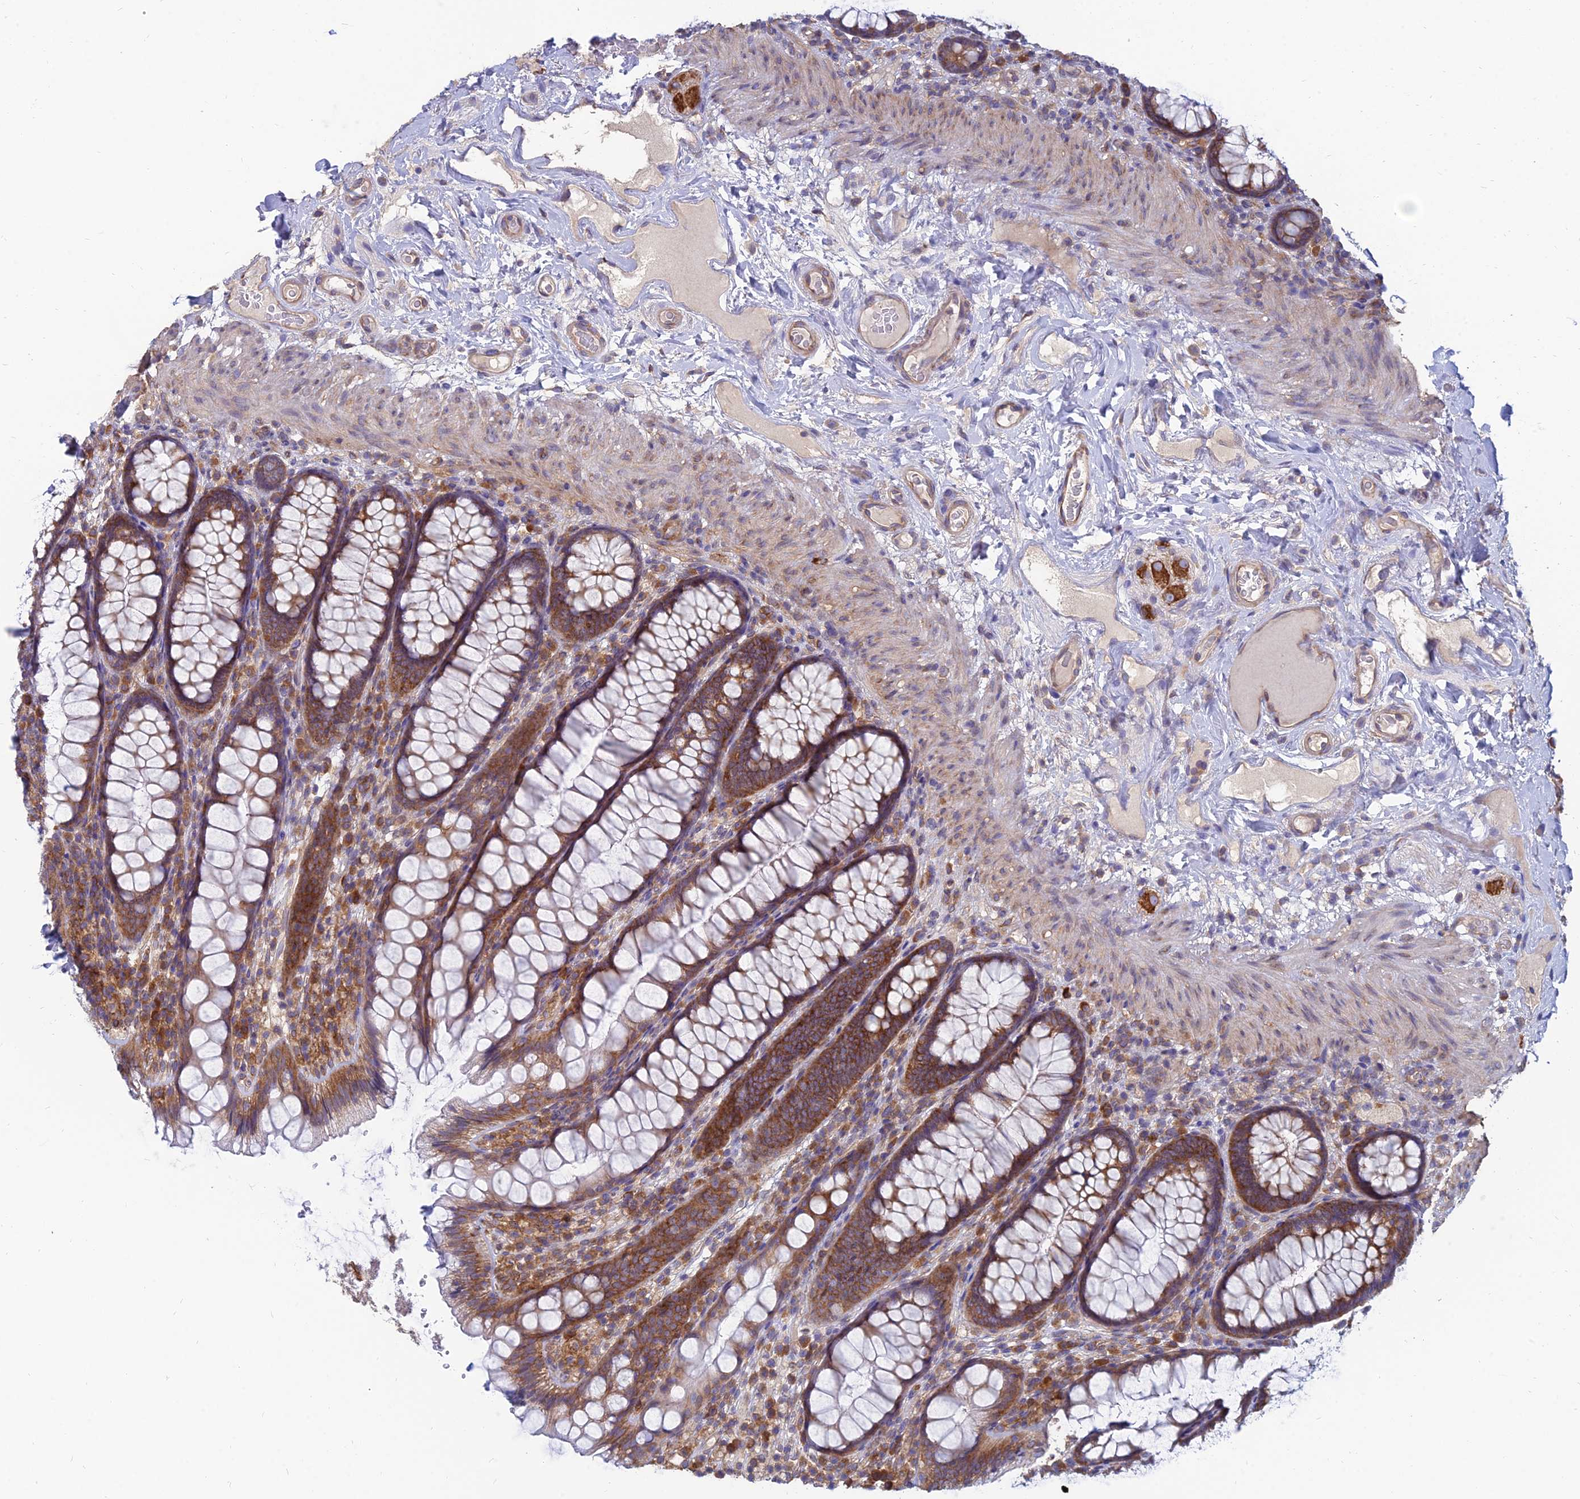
{"staining": {"intensity": "strong", "quantity": ">75%", "location": "cytoplasmic/membranous"}, "tissue": "rectum", "cell_type": "Glandular cells", "image_type": "normal", "snomed": [{"axis": "morphology", "description": "Normal tissue, NOS"}, {"axis": "topography", "description": "Rectum"}], "caption": "This micrograph demonstrates immunohistochemistry staining of normal human rectum, with high strong cytoplasmic/membranous positivity in about >75% of glandular cells.", "gene": "TXLNA", "patient": {"sex": "male", "age": 83}}